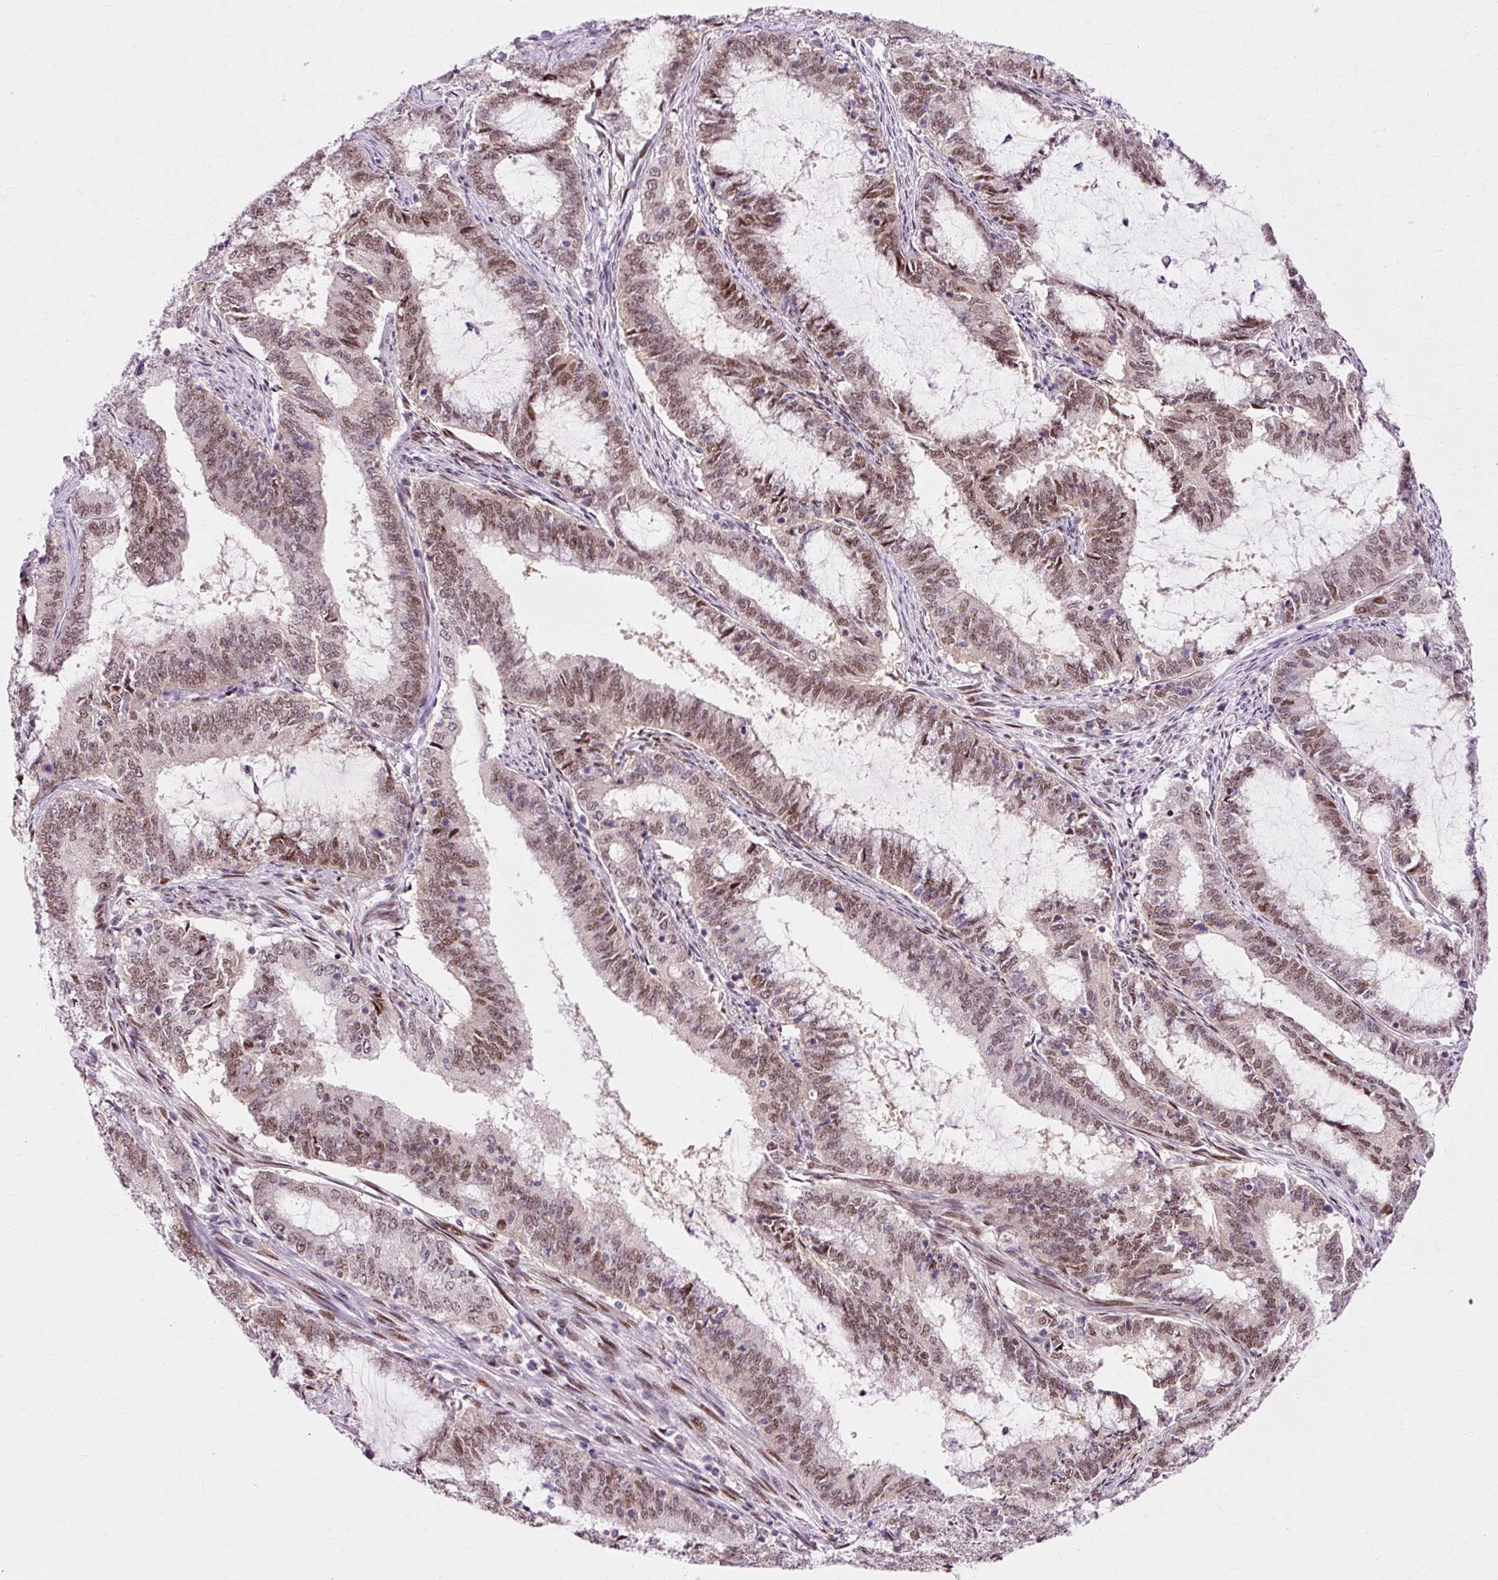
{"staining": {"intensity": "moderate", "quantity": ">75%", "location": "nuclear"}, "tissue": "endometrial cancer", "cell_type": "Tumor cells", "image_type": "cancer", "snomed": [{"axis": "morphology", "description": "Adenocarcinoma, NOS"}, {"axis": "topography", "description": "Endometrium"}], "caption": "A brown stain highlights moderate nuclear staining of a protein in human endometrial adenocarcinoma tumor cells.", "gene": "MACROD2", "patient": {"sex": "female", "age": 51}}